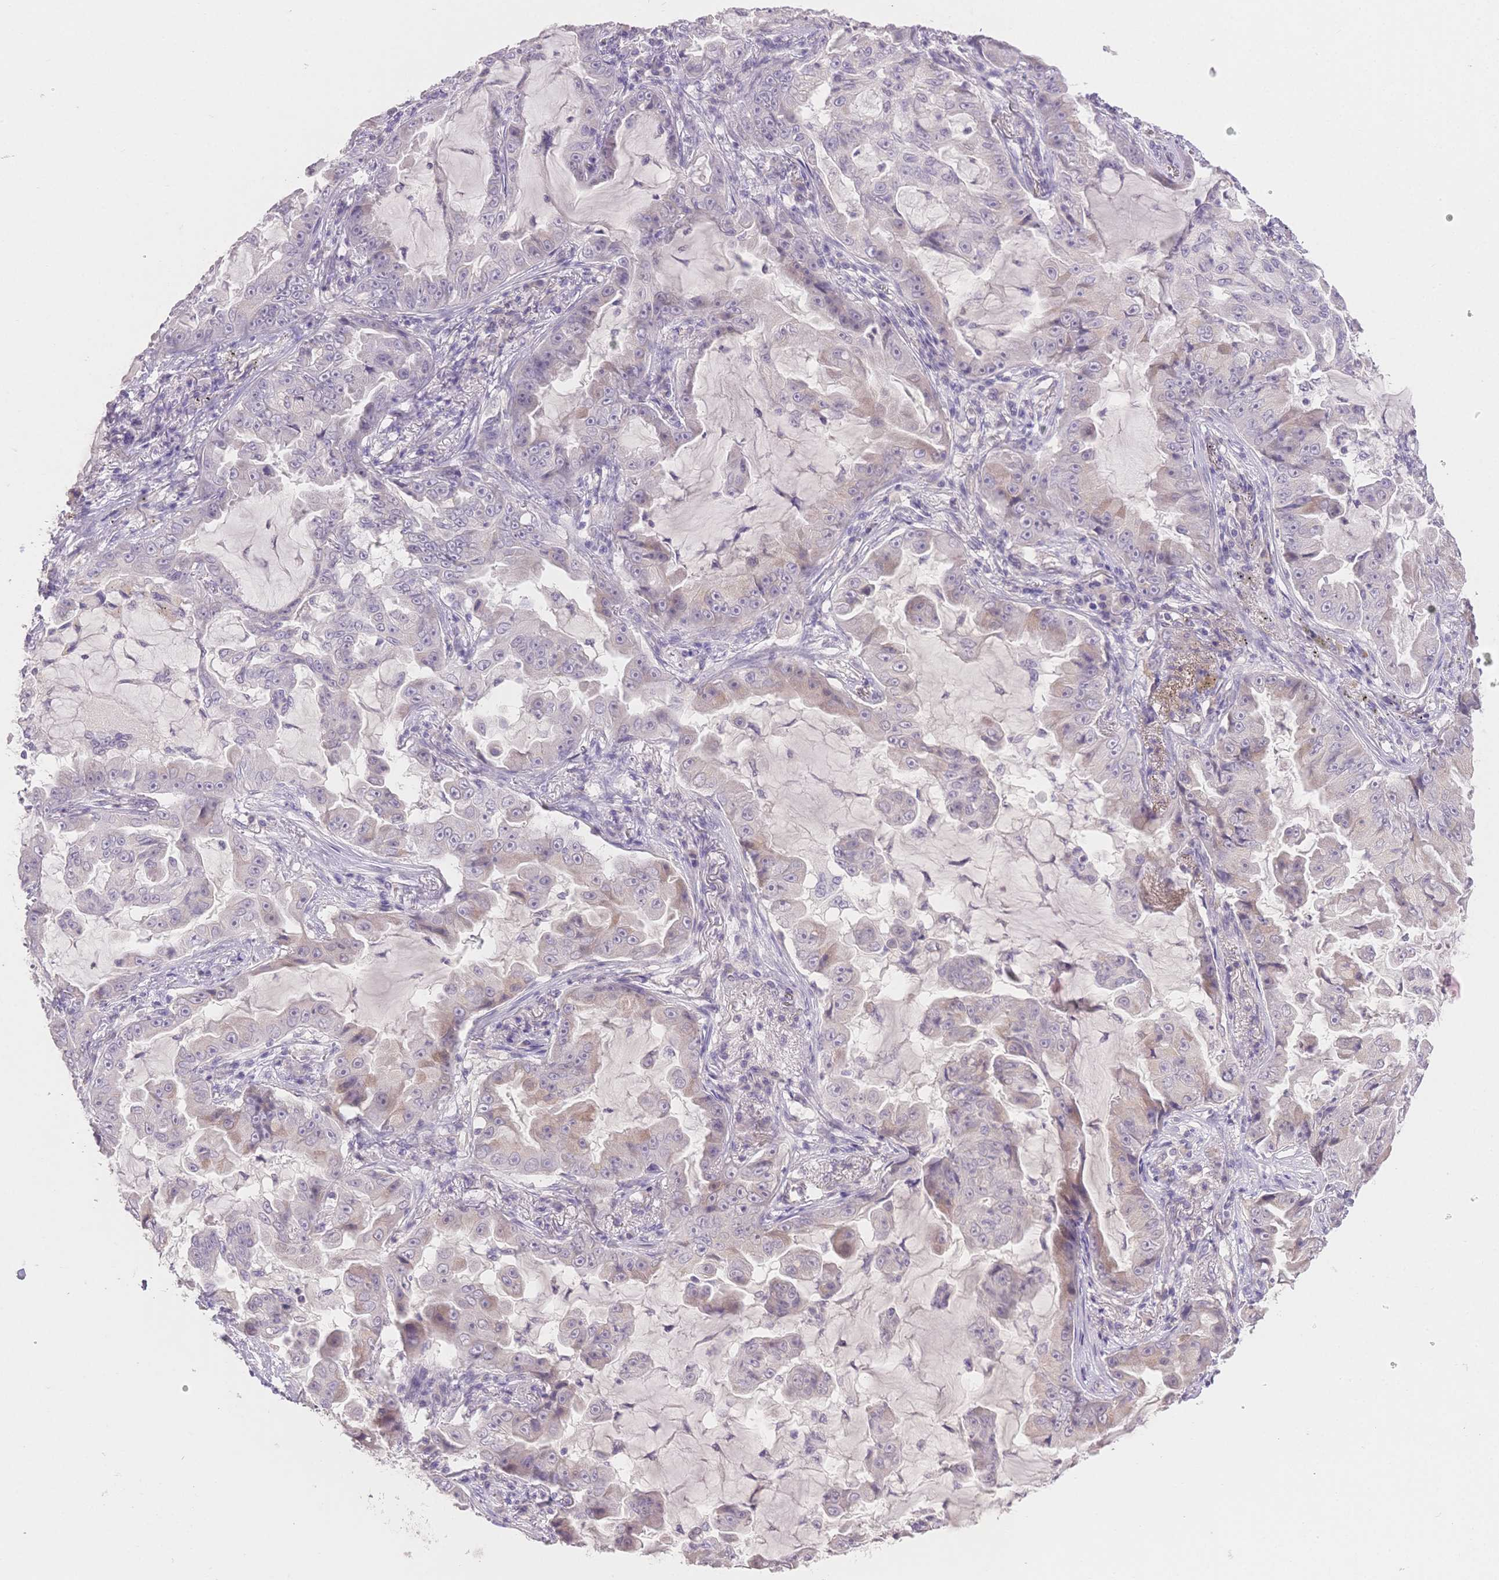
{"staining": {"intensity": "negative", "quantity": "none", "location": "none"}, "tissue": "lung cancer", "cell_type": "Tumor cells", "image_type": "cancer", "snomed": [{"axis": "morphology", "description": "Adenocarcinoma, NOS"}, {"axis": "topography", "description": "Lung"}], "caption": "Tumor cells show no significant protein staining in adenocarcinoma (lung).", "gene": "SUV39H2", "patient": {"sex": "female", "age": 52}}